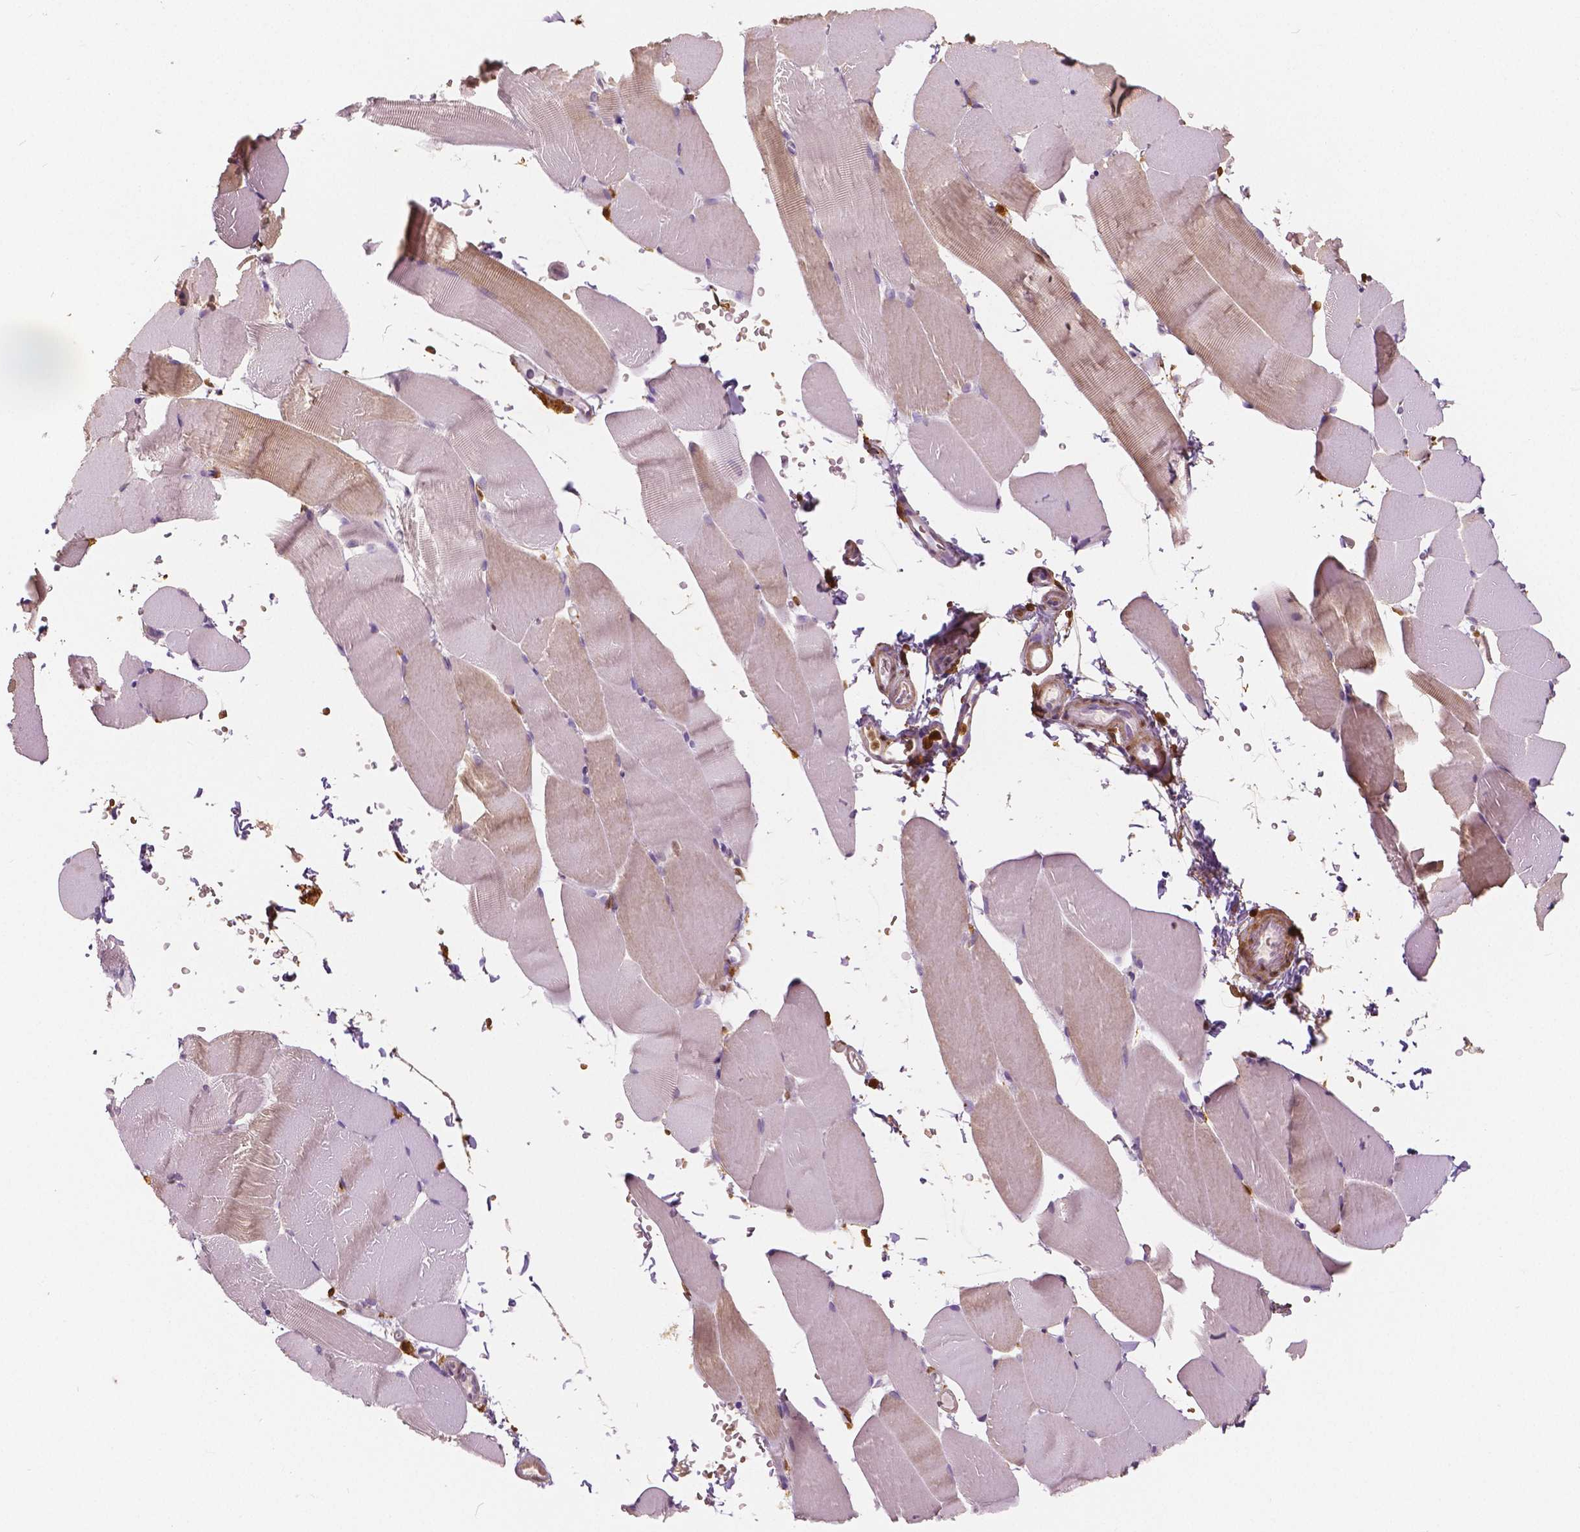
{"staining": {"intensity": "weak", "quantity": "25%-75%", "location": "cytoplasmic/membranous"}, "tissue": "skeletal muscle", "cell_type": "Myocytes", "image_type": "normal", "snomed": [{"axis": "morphology", "description": "Normal tissue, NOS"}, {"axis": "topography", "description": "Skeletal muscle"}], "caption": "Approximately 25%-75% of myocytes in benign skeletal muscle show weak cytoplasmic/membranous protein positivity as visualized by brown immunohistochemical staining.", "gene": "S100A4", "patient": {"sex": "female", "age": 37}}